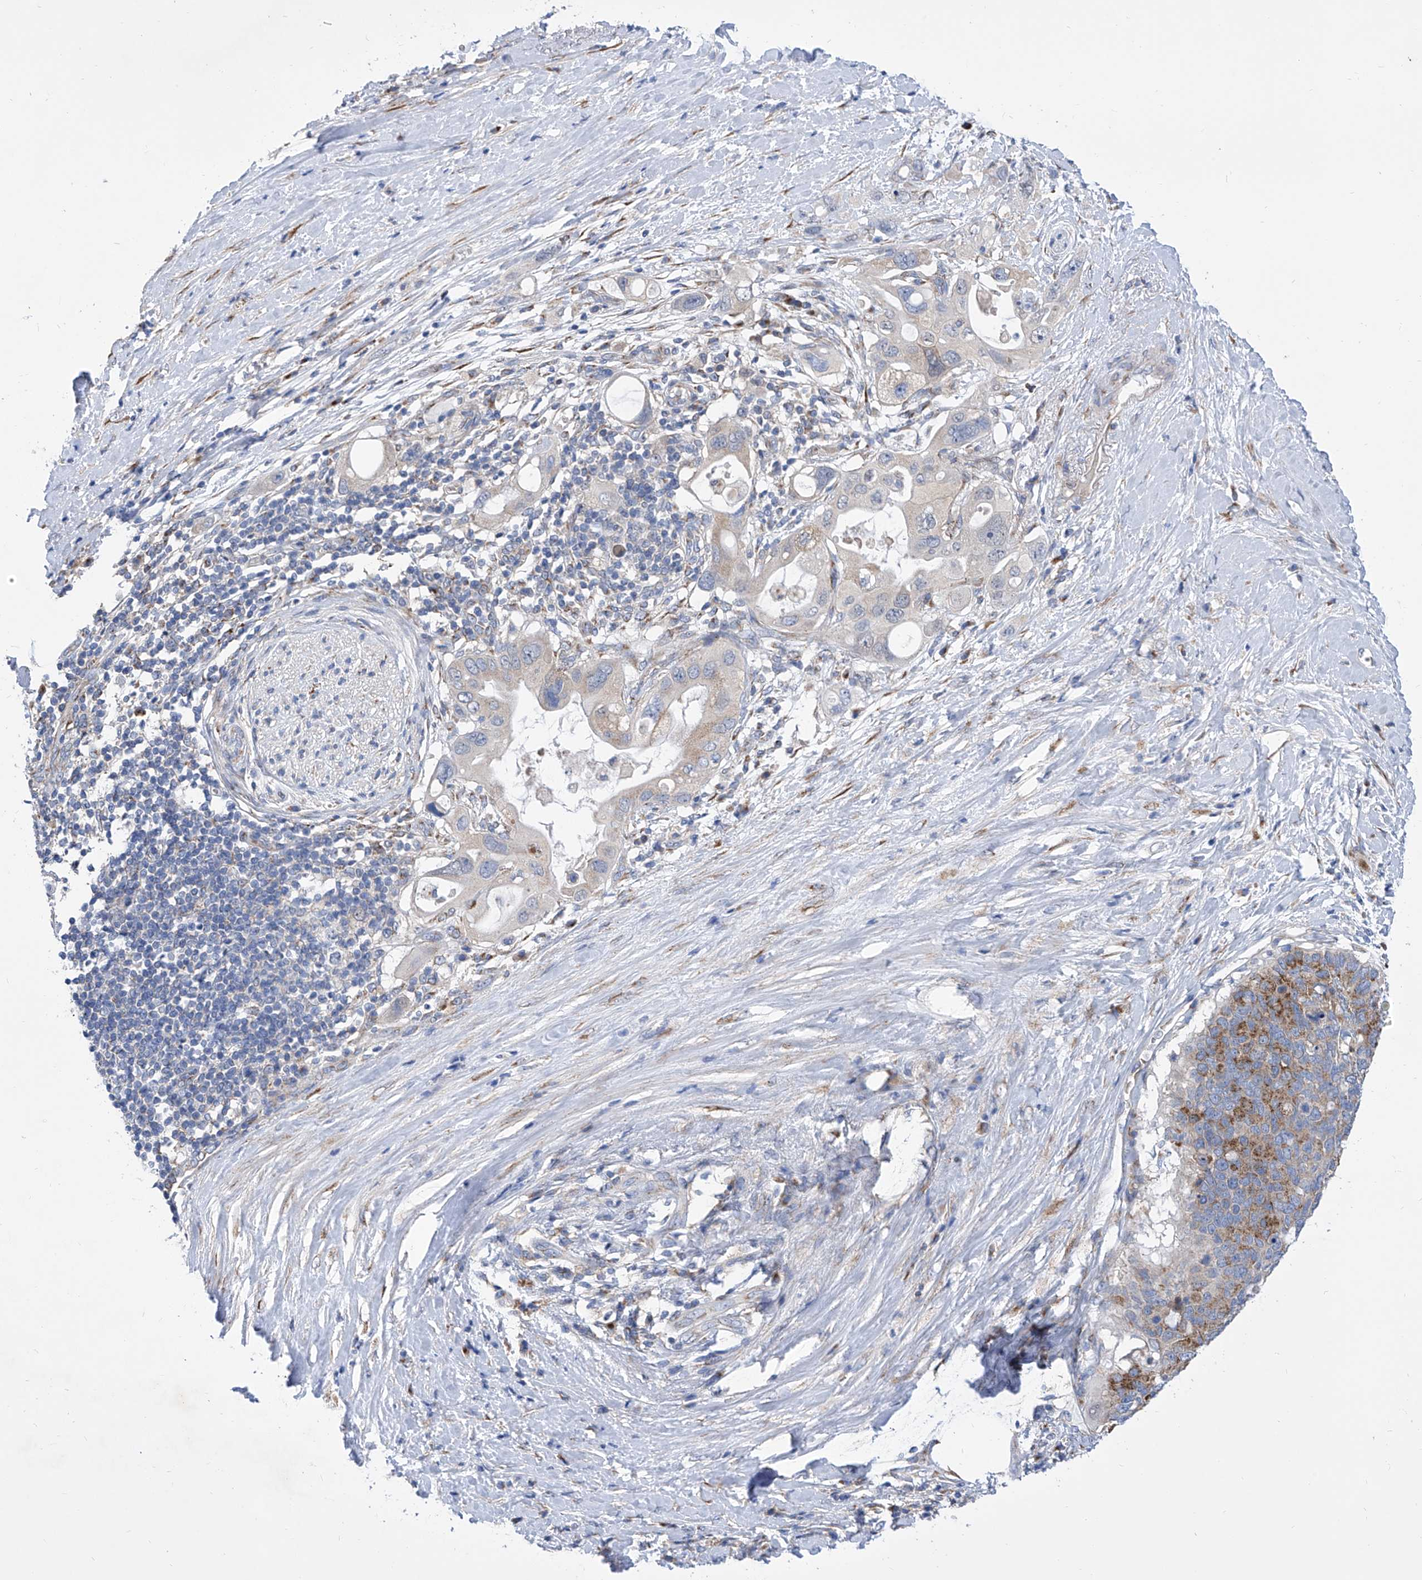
{"staining": {"intensity": "moderate", "quantity": "25%-75%", "location": "cytoplasmic/membranous"}, "tissue": "pancreatic cancer", "cell_type": "Tumor cells", "image_type": "cancer", "snomed": [{"axis": "morphology", "description": "Adenocarcinoma, NOS"}, {"axis": "topography", "description": "Pancreas"}], "caption": "Immunohistochemical staining of human pancreatic cancer (adenocarcinoma) displays medium levels of moderate cytoplasmic/membranous staining in approximately 25%-75% of tumor cells.", "gene": "TJAP1", "patient": {"sex": "female", "age": 56}}